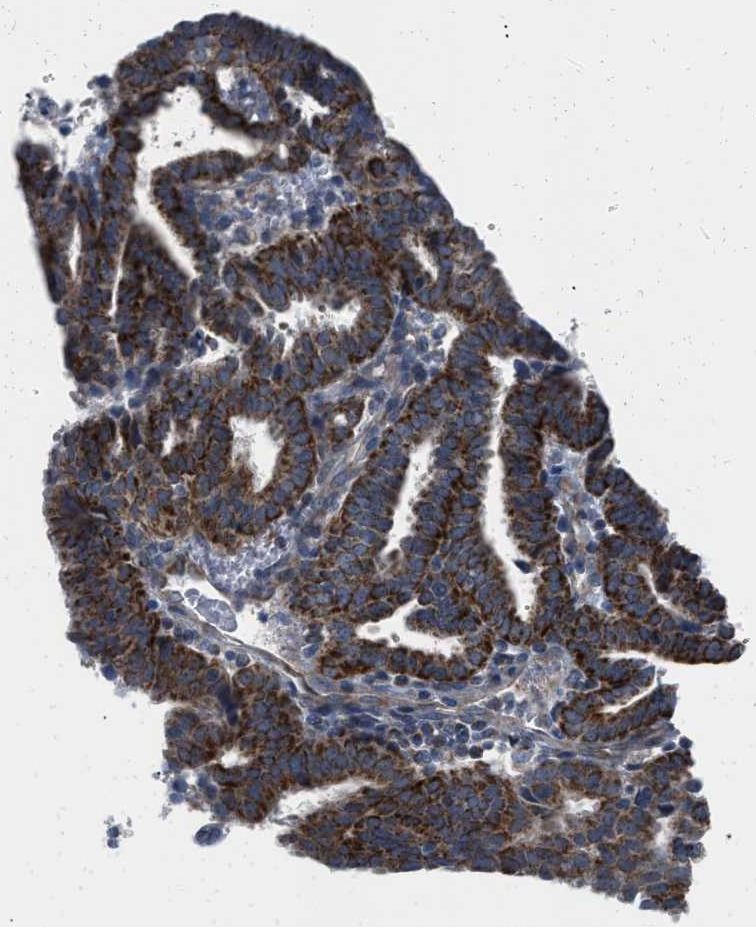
{"staining": {"intensity": "strong", "quantity": ">75%", "location": "cytoplasmic/membranous"}, "tissue": "endometrial cancer", "cell_type": "Tumor cells", "image_type": "cancer", "snomed": [{"axis": "morphology", "description": "Adenocarcinoma, NOS"}, {"axis": "topography", "description": "Uterus"}], "caption": "DAB immunohistochemical staining of endometrial adenocarcinoma shows strong cytoplasmic/membranous protein positivity in about >75% of tumor cells.", "gene": "AKAP1", "patient": {"sex": "female", "age": 83}}